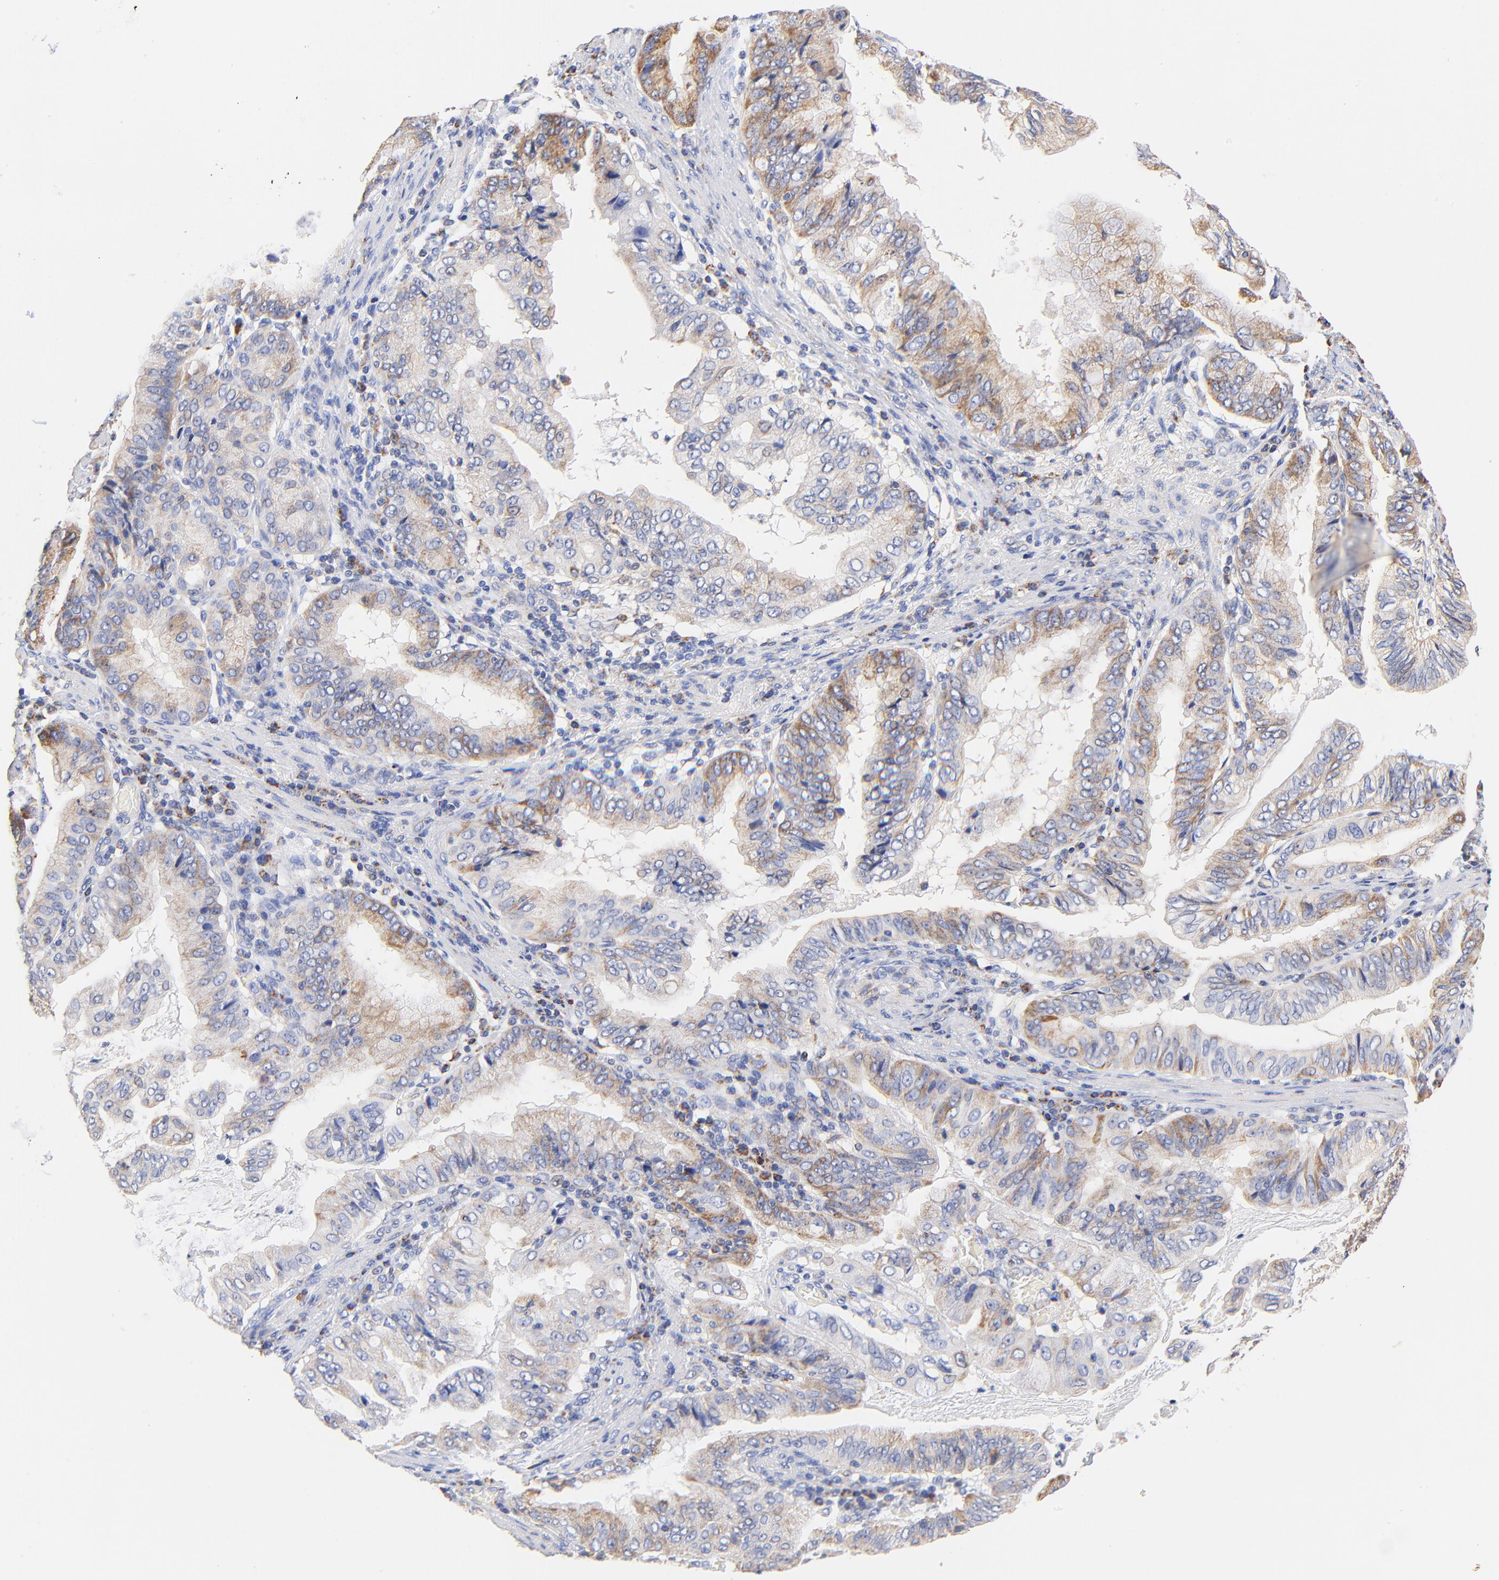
{"staining": {"intensity": "moderate", "quantity": "25%-75%", "location": "cytoplasmic/membranous"}, "tissue": "stomach cancer", "cell_type": "Tumor cells", "image_type": "cancer", "snomed": [{"axis": "morphology", "description": "Adenocarcinoma, NOS"}, {"axis": "topography", "description": "Stomach, upper"}], "caption": "This image displays immunohistochemistry (IHC) staining of human adenocarcinoma (stomach), with medium moderate cytoplasmic/membranous staining in about 25%-75% of tumor cells.", "gene": "ATP5F1D", "patient": {"sex": "male", "age": 80}}